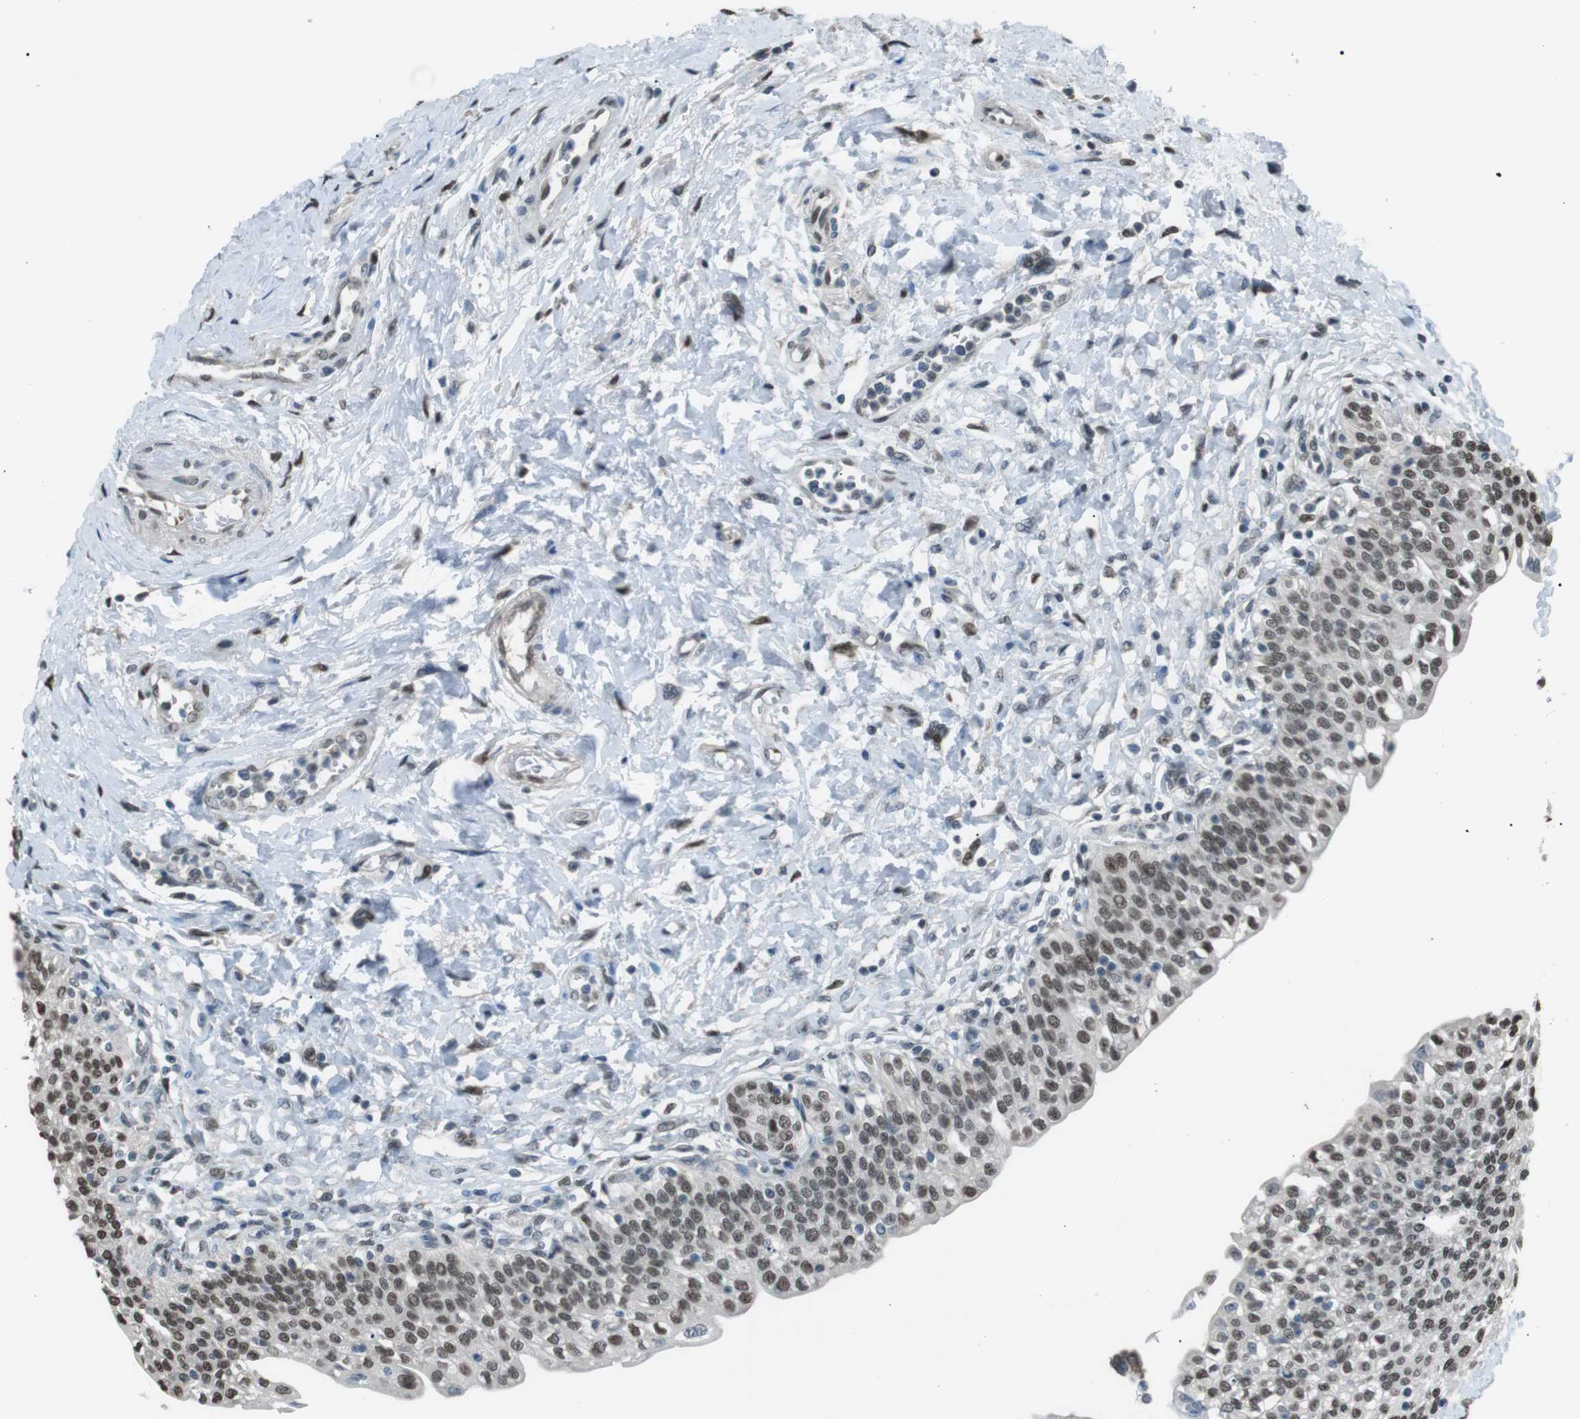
{"staining": {"intensity": "moderate", "quantity": ">75%", "location": "nuclear"}, "tissue": "urinary bladder", "cell_type": "Urothelial cells", "image_type": "normal", "snomed": [{"axis": "morphology", "description": "Normal tissue, NOS"}, {"axis": "topography", "description": "Urinary bladder"}], "caption": "This photomicrograph displays immunohistochemistry (IHC) staining of unremarkable urinary bladder, with medium moderate nuclear expression in approximately >75% of urothelial cells.", "gene": "SRPK2", "patient": {"sex": "male", "age": 55}}